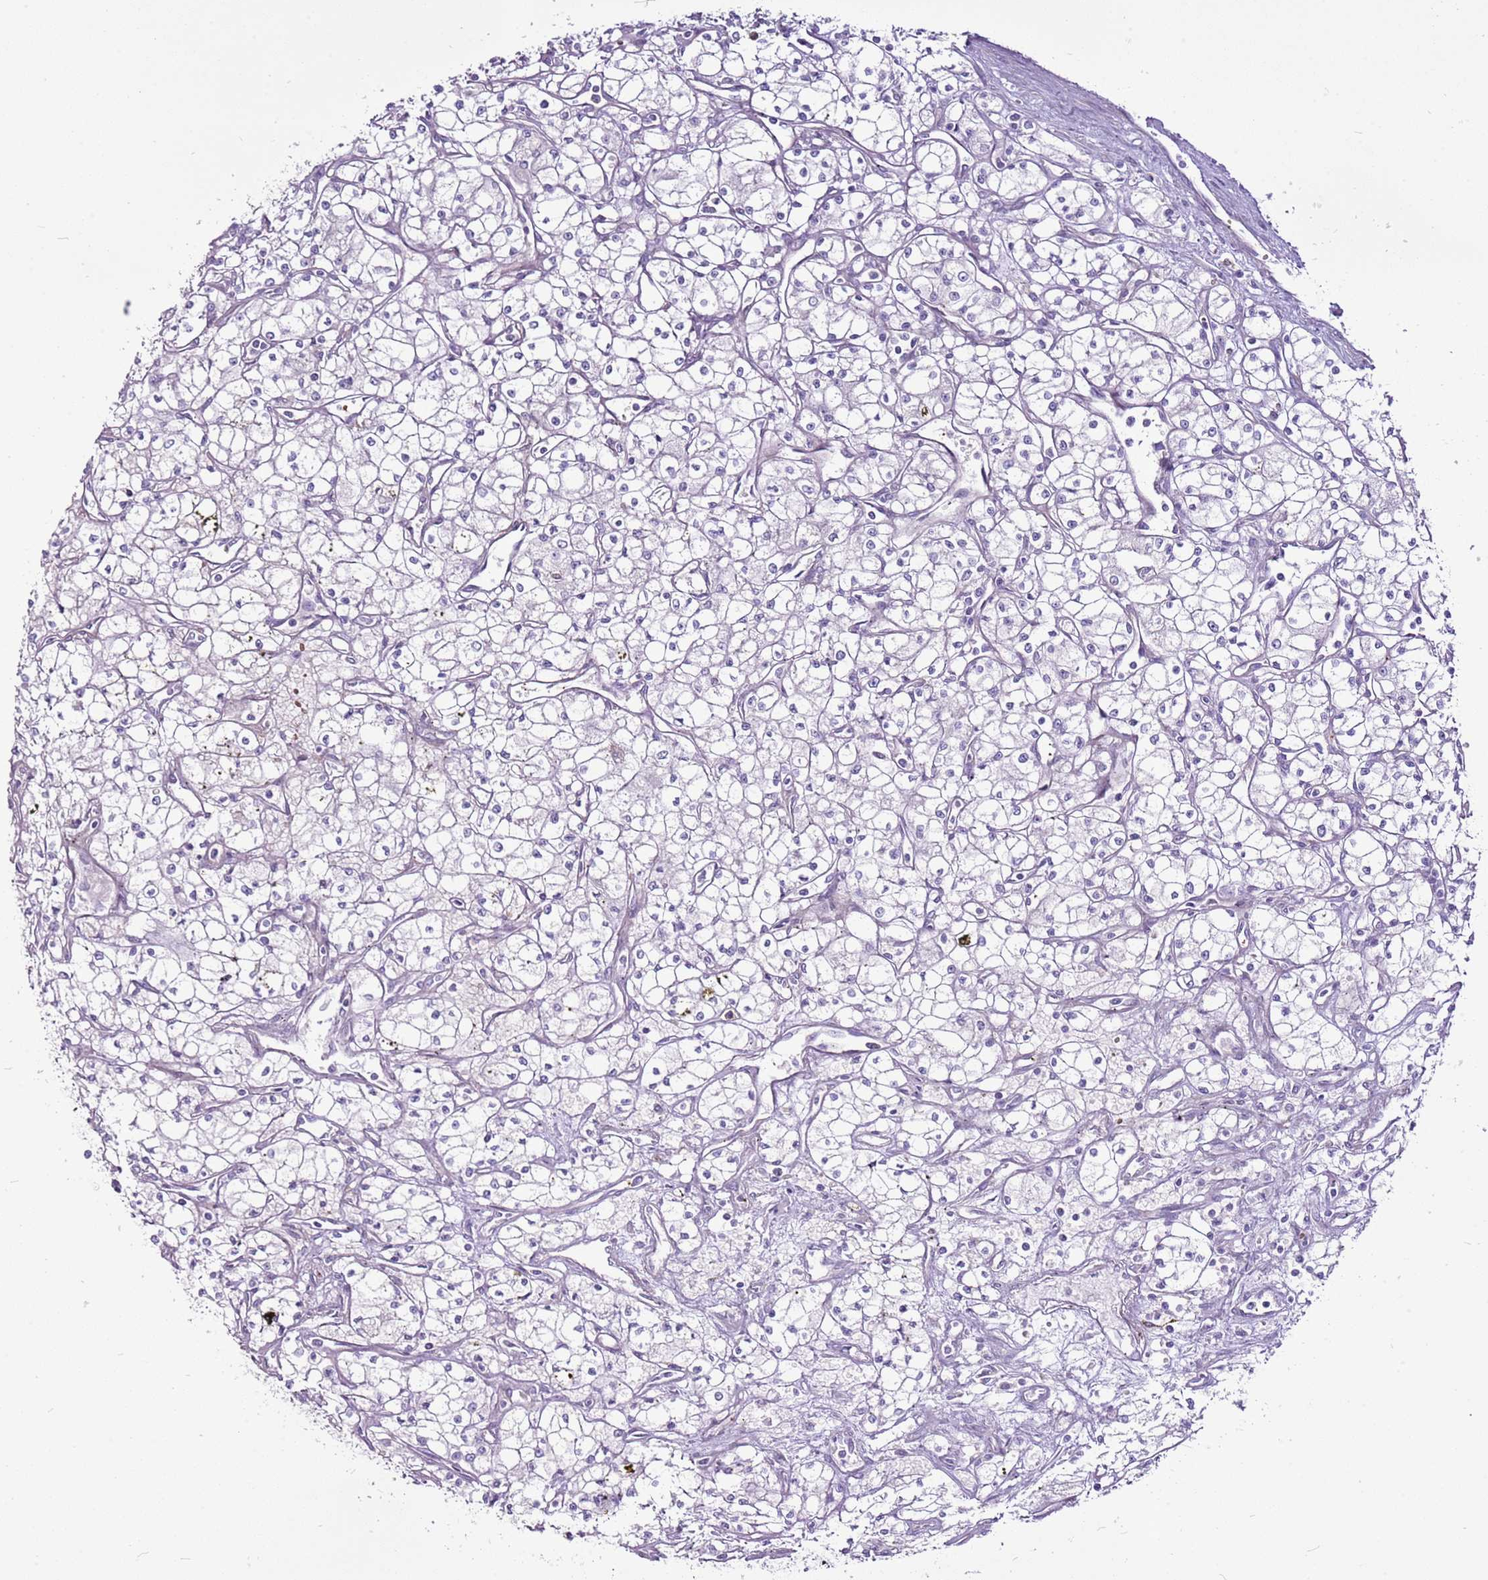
{"staining": {"intensity": "negative", "quantity": "none", "location": "none"}, "tissue": "renal cancer", "cell_type": "Tumor cells", "image_type": "cancer", "snomed": [{"axis": "morphology", "description": "Adenocarcinoma, NOS"}, {"axis": "topography", "description": "Kidney"}], "caption": "Histopathology image shows no protein expression in tumor cells of renal cancer tissue. (DAB immunohistochemistry (IHC), high magnification).", "gene": "CHAC2", "patient": {"sex": "male", "age": 59}}